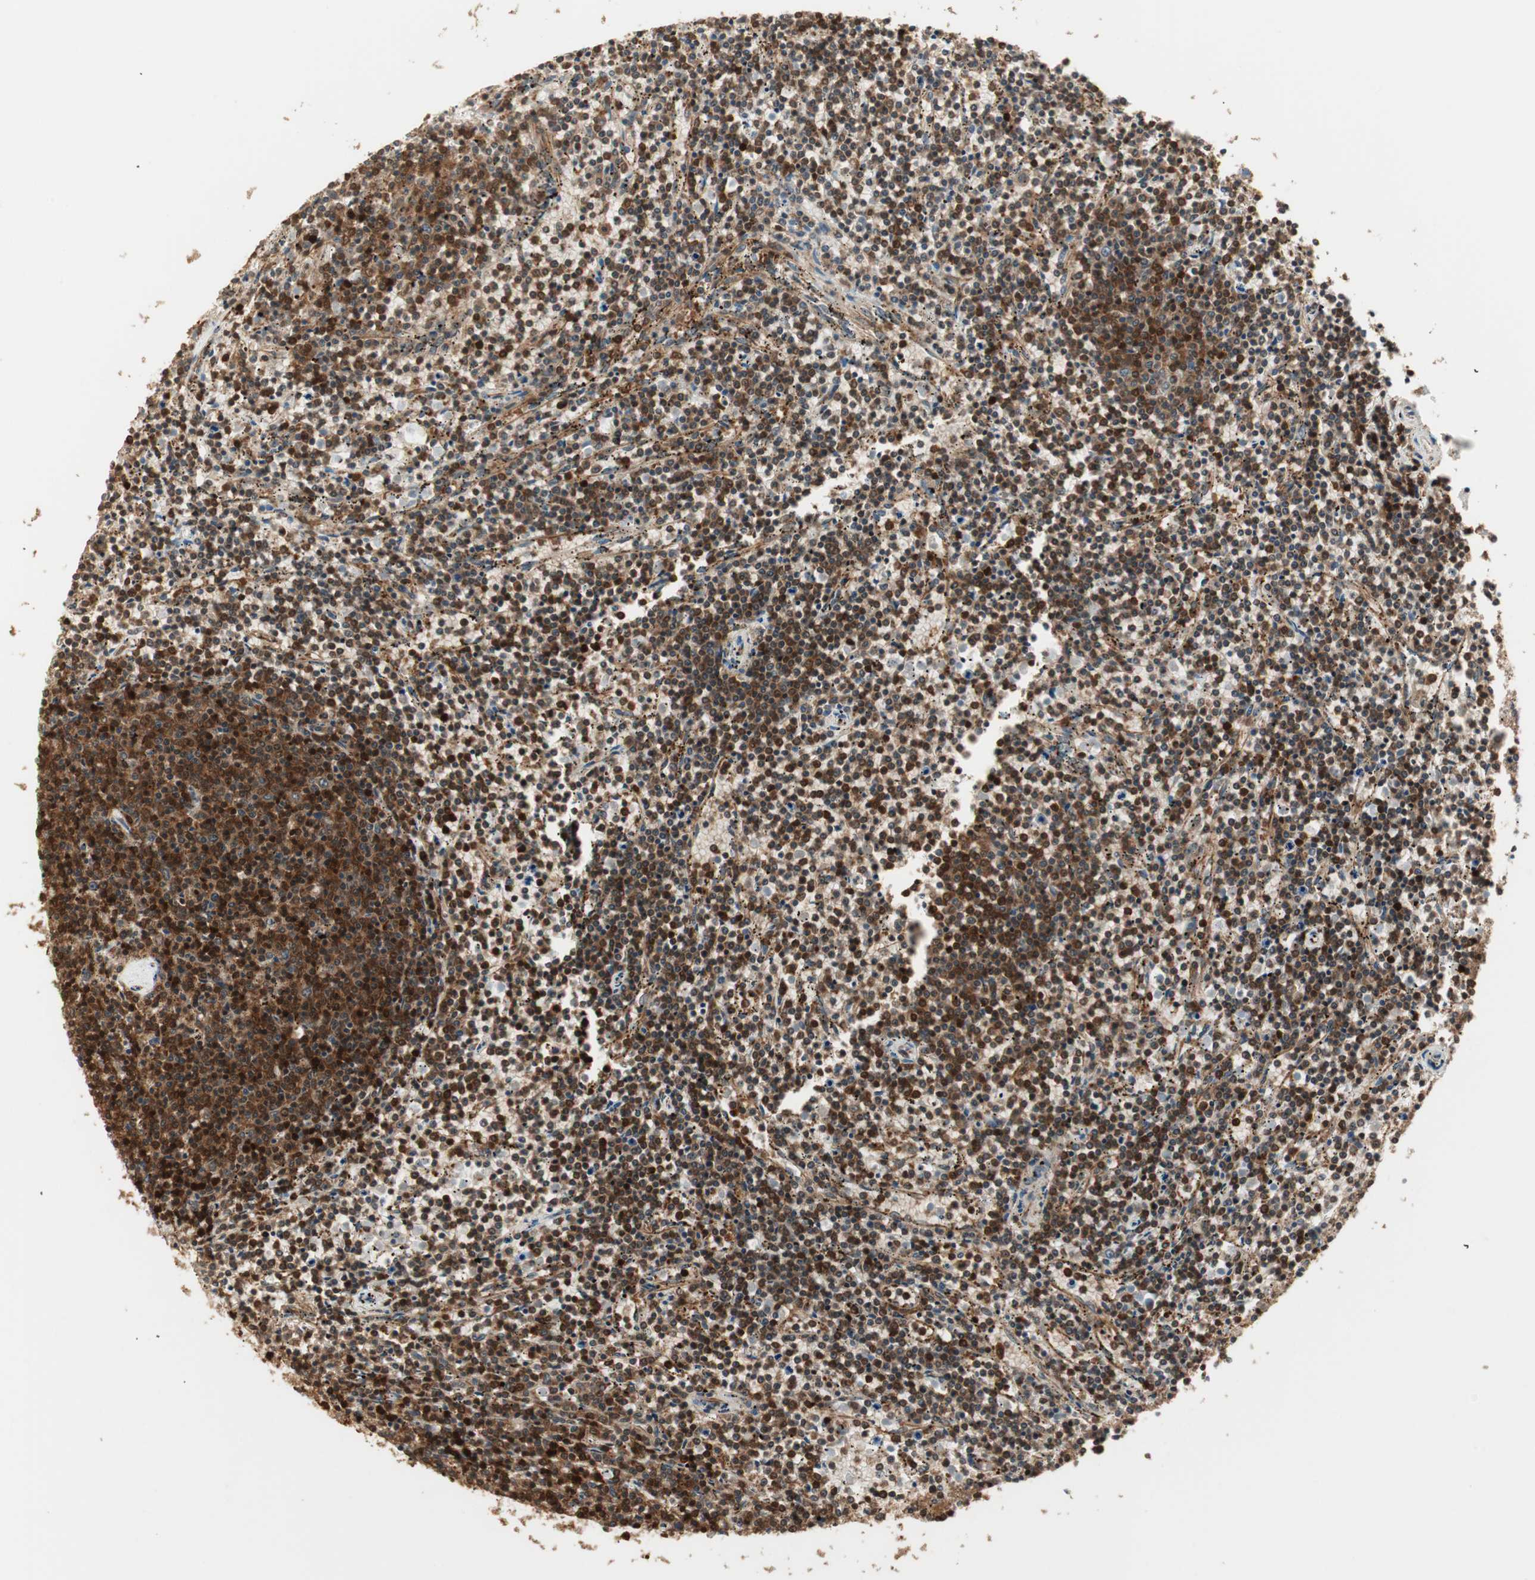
{"staining": {"intensity": "strong", "quantity": ">75%", "location": "cytoplasmic/membranous"}, "tissue": "lymphoma", "cell_type": "Tumor cells", "image_type": "cancer", "snomed": [{"axis": "morphology", "description": "Malignant lymphoma, non-Hodgkin's type, Low grade"}, {"axis": "topography", "description": "Spleen"}], "caption": "Lymphoma stained with immunohistochemistry (IHC) exhibits strong cytoplasmic/membranous positivity in approximately >75% of tumor cells. (IHC, brightfield microscopy, high magnification).", "gene": "CRLF3", "patient": {"sex": "female", "age": 50}}